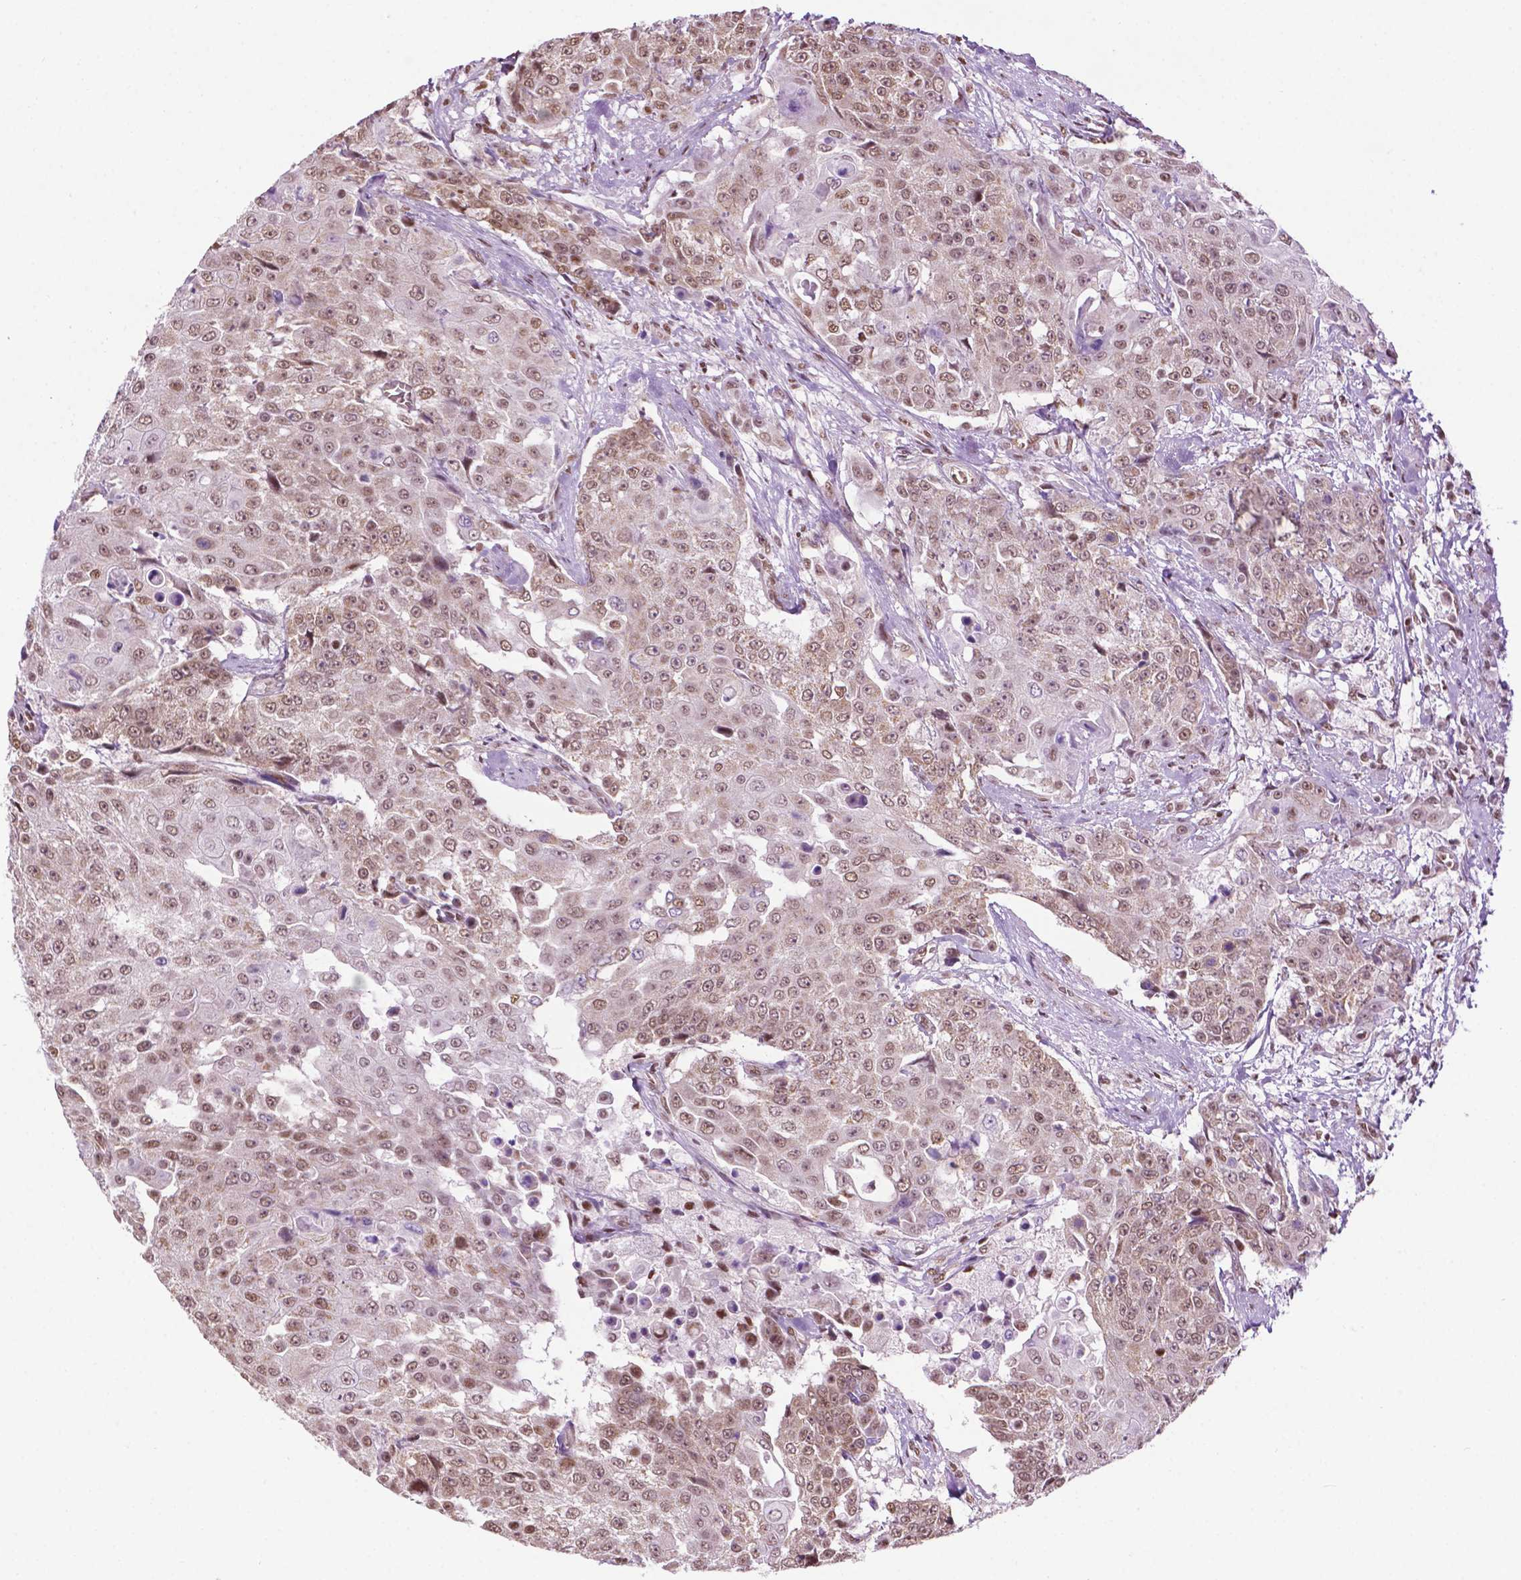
{"staining": {"intensity": "moderate", "quantity": ">75%", "location": "nuclear"}, "tissue": "urothelial cancer", "cell_type": "Tumor cells", "image_type": "cancer", "snomed": [{"axis": "morphology", "description": "Urothelial carcinoma, High grade"}, {"axis": "topography", "description": "Urinary bladder"}], "caption": "The micrograph displays staining of urothelial carcinoma (high-grade), revealing moderate nuclear protein expression (brown color) within tumor cells.", "gene": "COL23A1", "patient": {"sex": "female", "age": 63}}